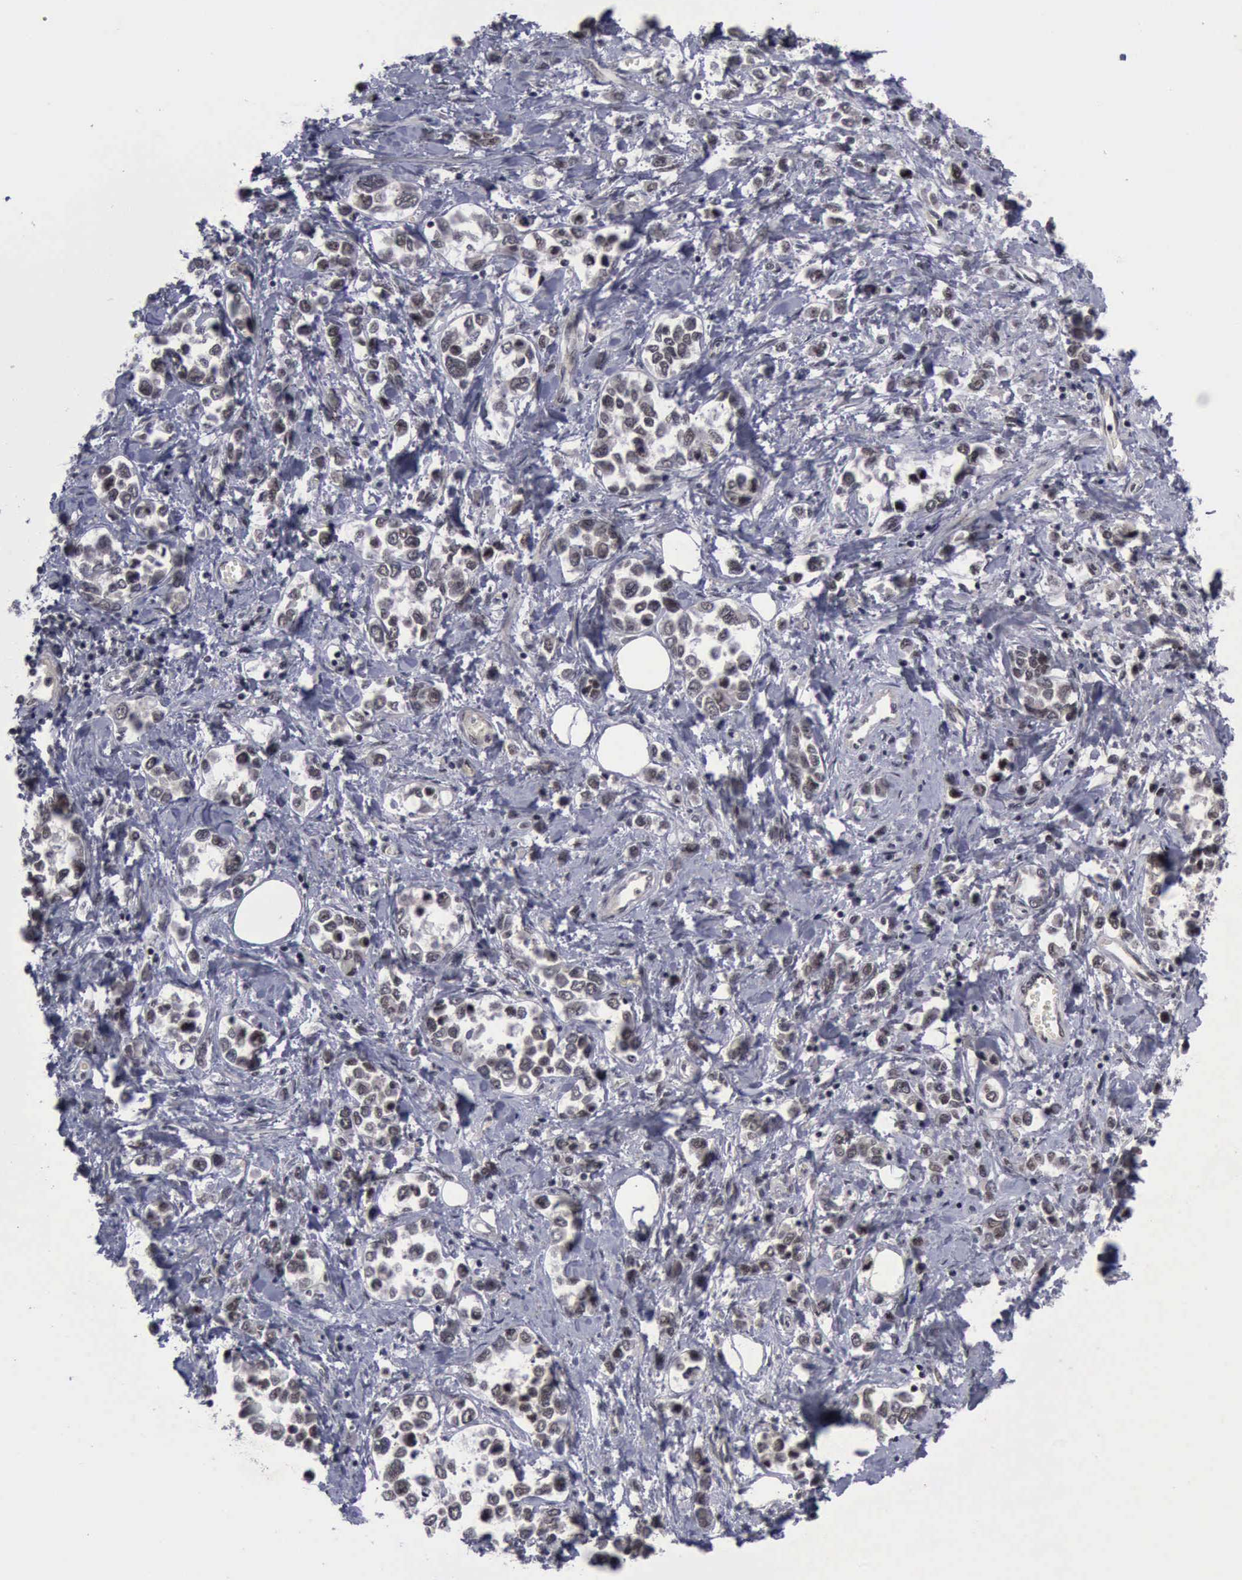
{"staining": {"intensity": "moderate", "quantity": ">75%", "location": "cytoplasmic/membranous,nuclear"}, "tissue": "stomach cancer", "cell_type": "Tumor cells", "image_type": "cancer", "snomed": [{"axis": "morphology", "description": "Adenocarcinoma, NOS"}, {"axis": "topography", "description": "Stomach, upper"}], "caption": "Stomach cancer (adenocarcinoma) was stained to show a protein in brown. There is medium levels of moderate cytoplasmic/membranous and nuclear staining in approximately >75% of tumor cells.", "gene": "ATM", "patient": {"sex": "male", "age": 76}}